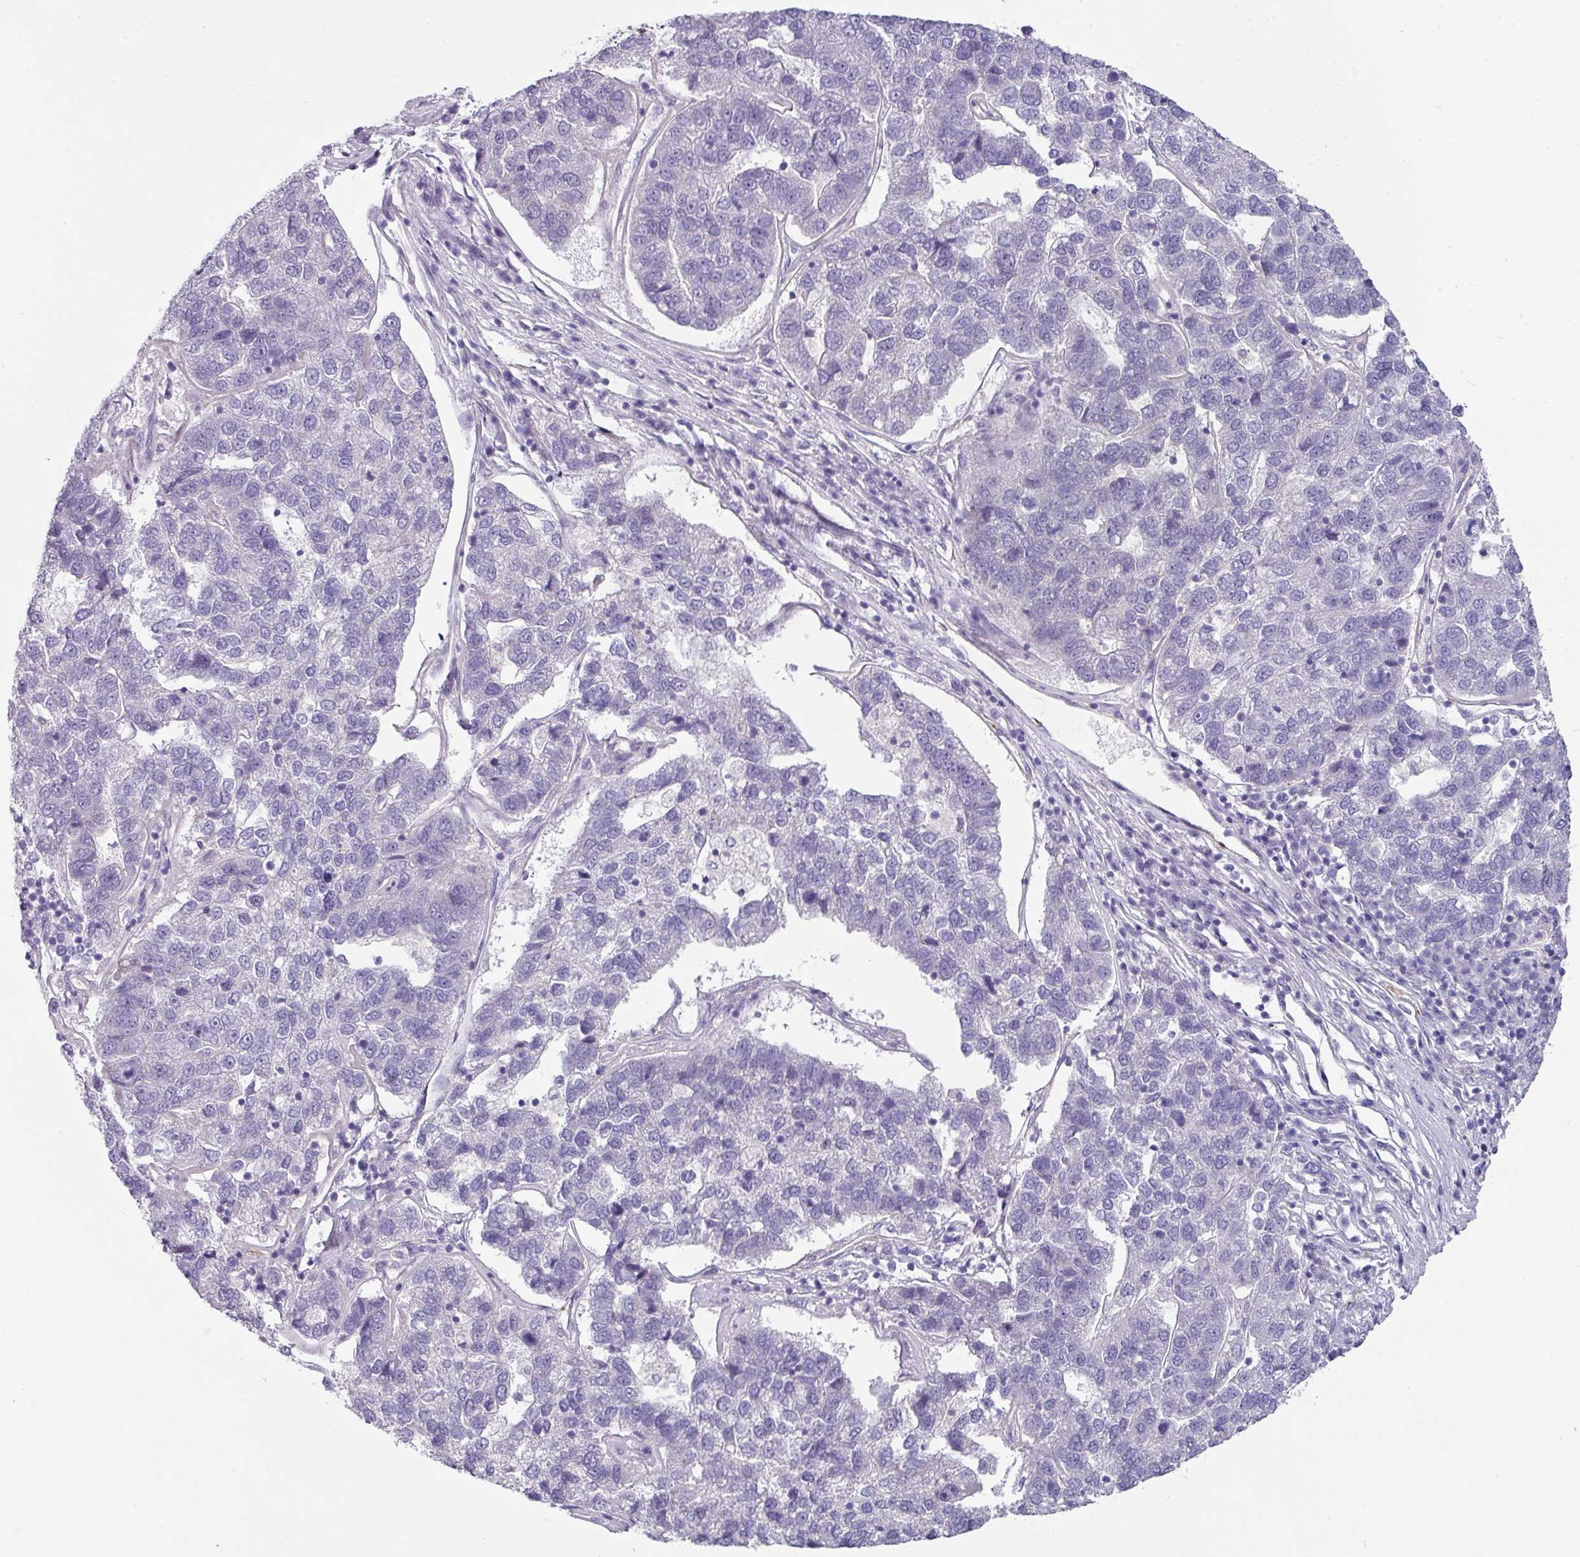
{"staining": {"intensity": "negative", "quantity": "none", "location": "none"}, "tissue": "pancreatic cancer", "cell_type": "Tumor cells", "image_type": "cancer", "snomed": [{"axis": "morphology", "description": "Adenocarcinoma, NOS"}, {"axis": "topography", "description": "Pancreas"}], "caption": "Human pancreatic cancer (adenocarcinoma) stained for a protein using immunohistochemistry reveals no expression in tumor cells.", "gene": "SLC17A7", "patient": {"sex": "female", "age": 61}}